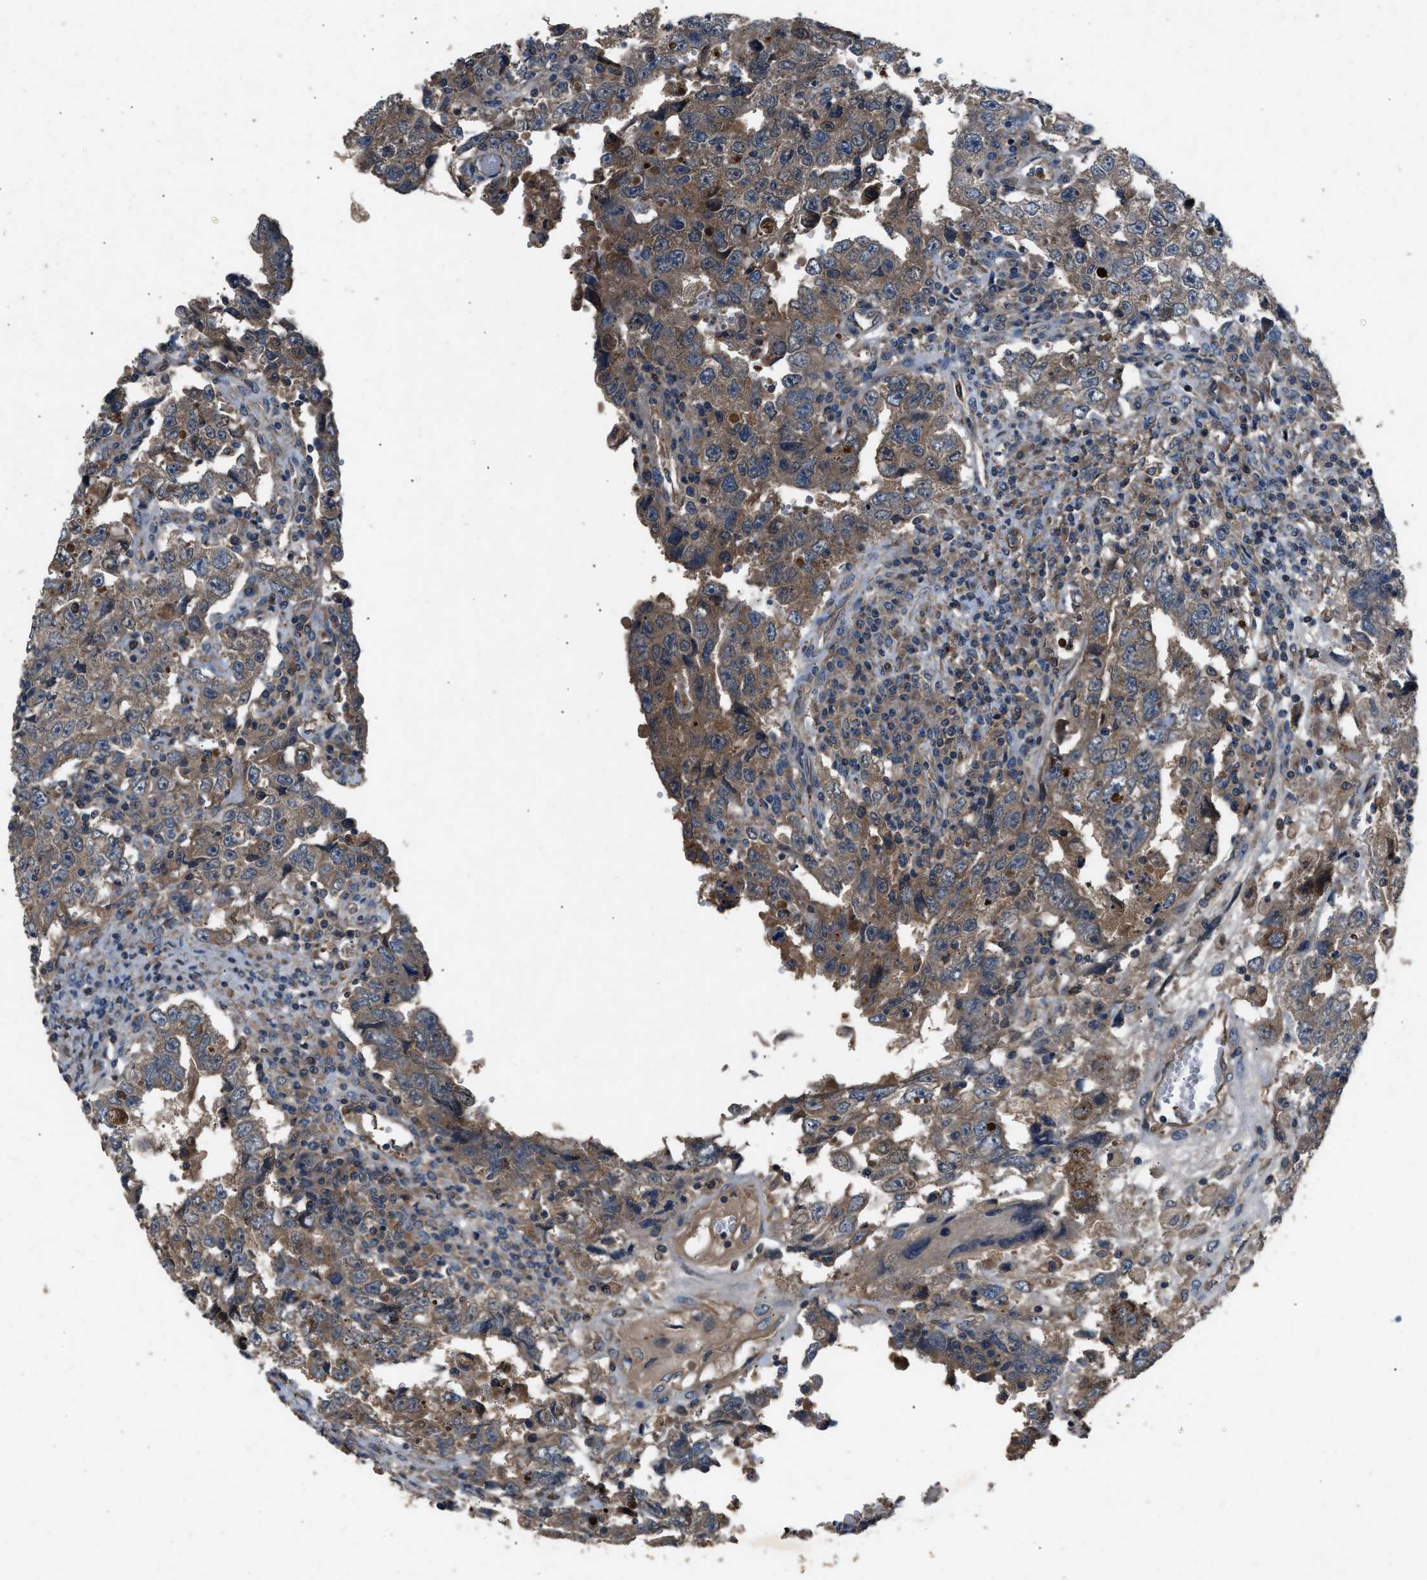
{"staining": {"intensity": "moderate", "quantity": ">75%", "location": "cytoplasmic/membranous"}, "tissue": "testis cancer", "cell_type": "Tumor cells", "image_type": "cancer", "snomed": [{"axis": "morphology", "description": "Carcinoma, Embryonal, NOS"}, {"axis": "topography", "description": "Testis"}], "caption": "Brown immunohistochemical staining in human testis cancer (embryonal carcinoma) displays moderate cytoplasmic/membranous staining in approximately >75% of tumor cells. (DAB (3,3'-diaminobenzidine) IHC with brightfield microscopy, high magnification).", "gene": "PPID", "patient": {"sex": "male", "age": 26}}